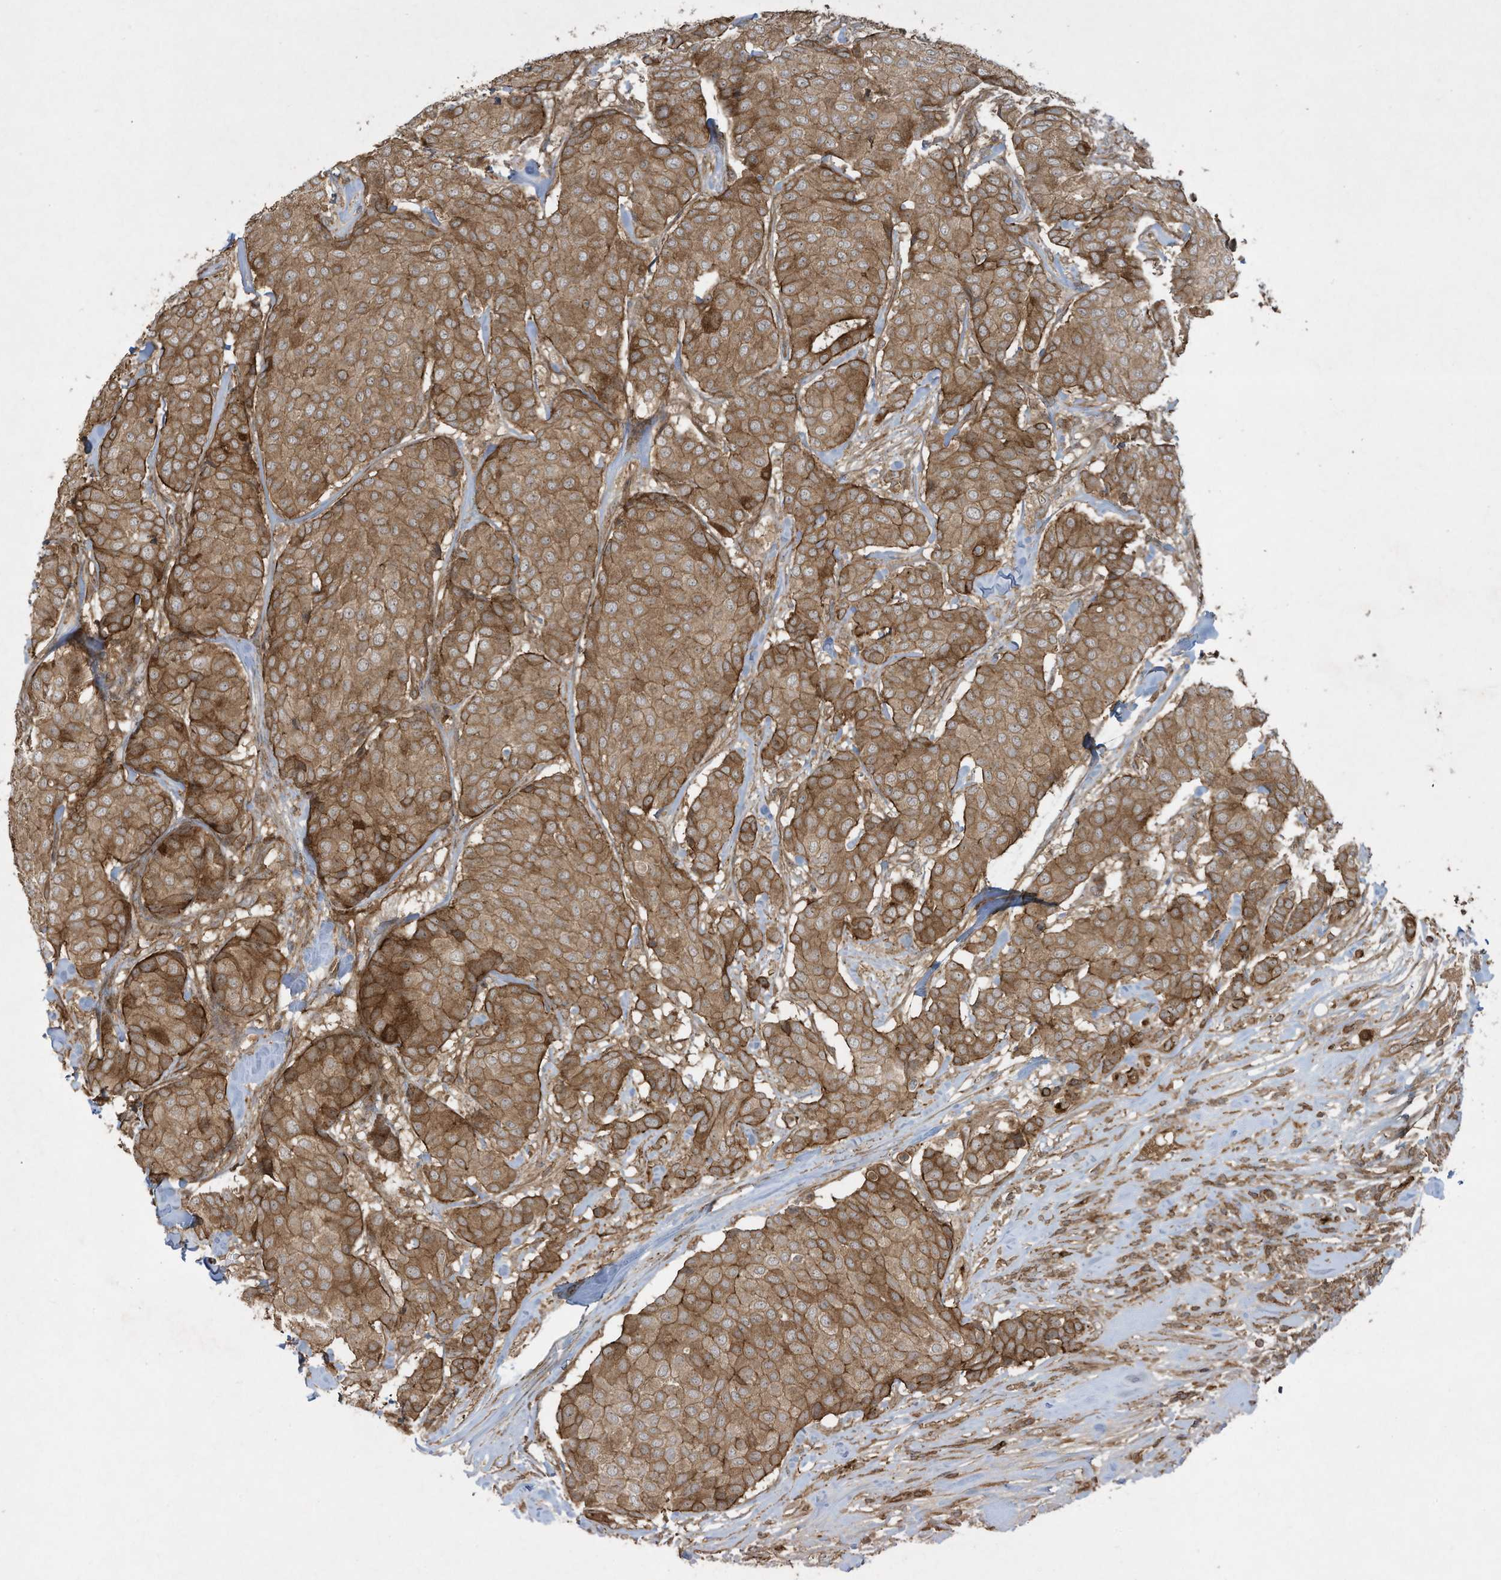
{"staining": {"intensity": "strong", "quantity": ">75%", "location": "cytoplasmic/membranous"}, "tissue": "breast cancer", "cell_type": "Tumor cells", "image_type": "cancer", "snomed": [{"axis": "morphology", "description": "Duct carcinoma"}, {"axis": "topography", "description": "Breast"}], "caption": "Immunohistochemistry (IHC) histopathology image of neoplastic tissue: human breast intraductal carcinoma stained using IHC reveals high levels of strong protein expression localized specifically in the cytoplasmic/membranous of tumor cells, appearing as a cytoplasmic/membranous brown color.", "gene": "DDIT4", "patient": {"sex": "female", "age": 75}}